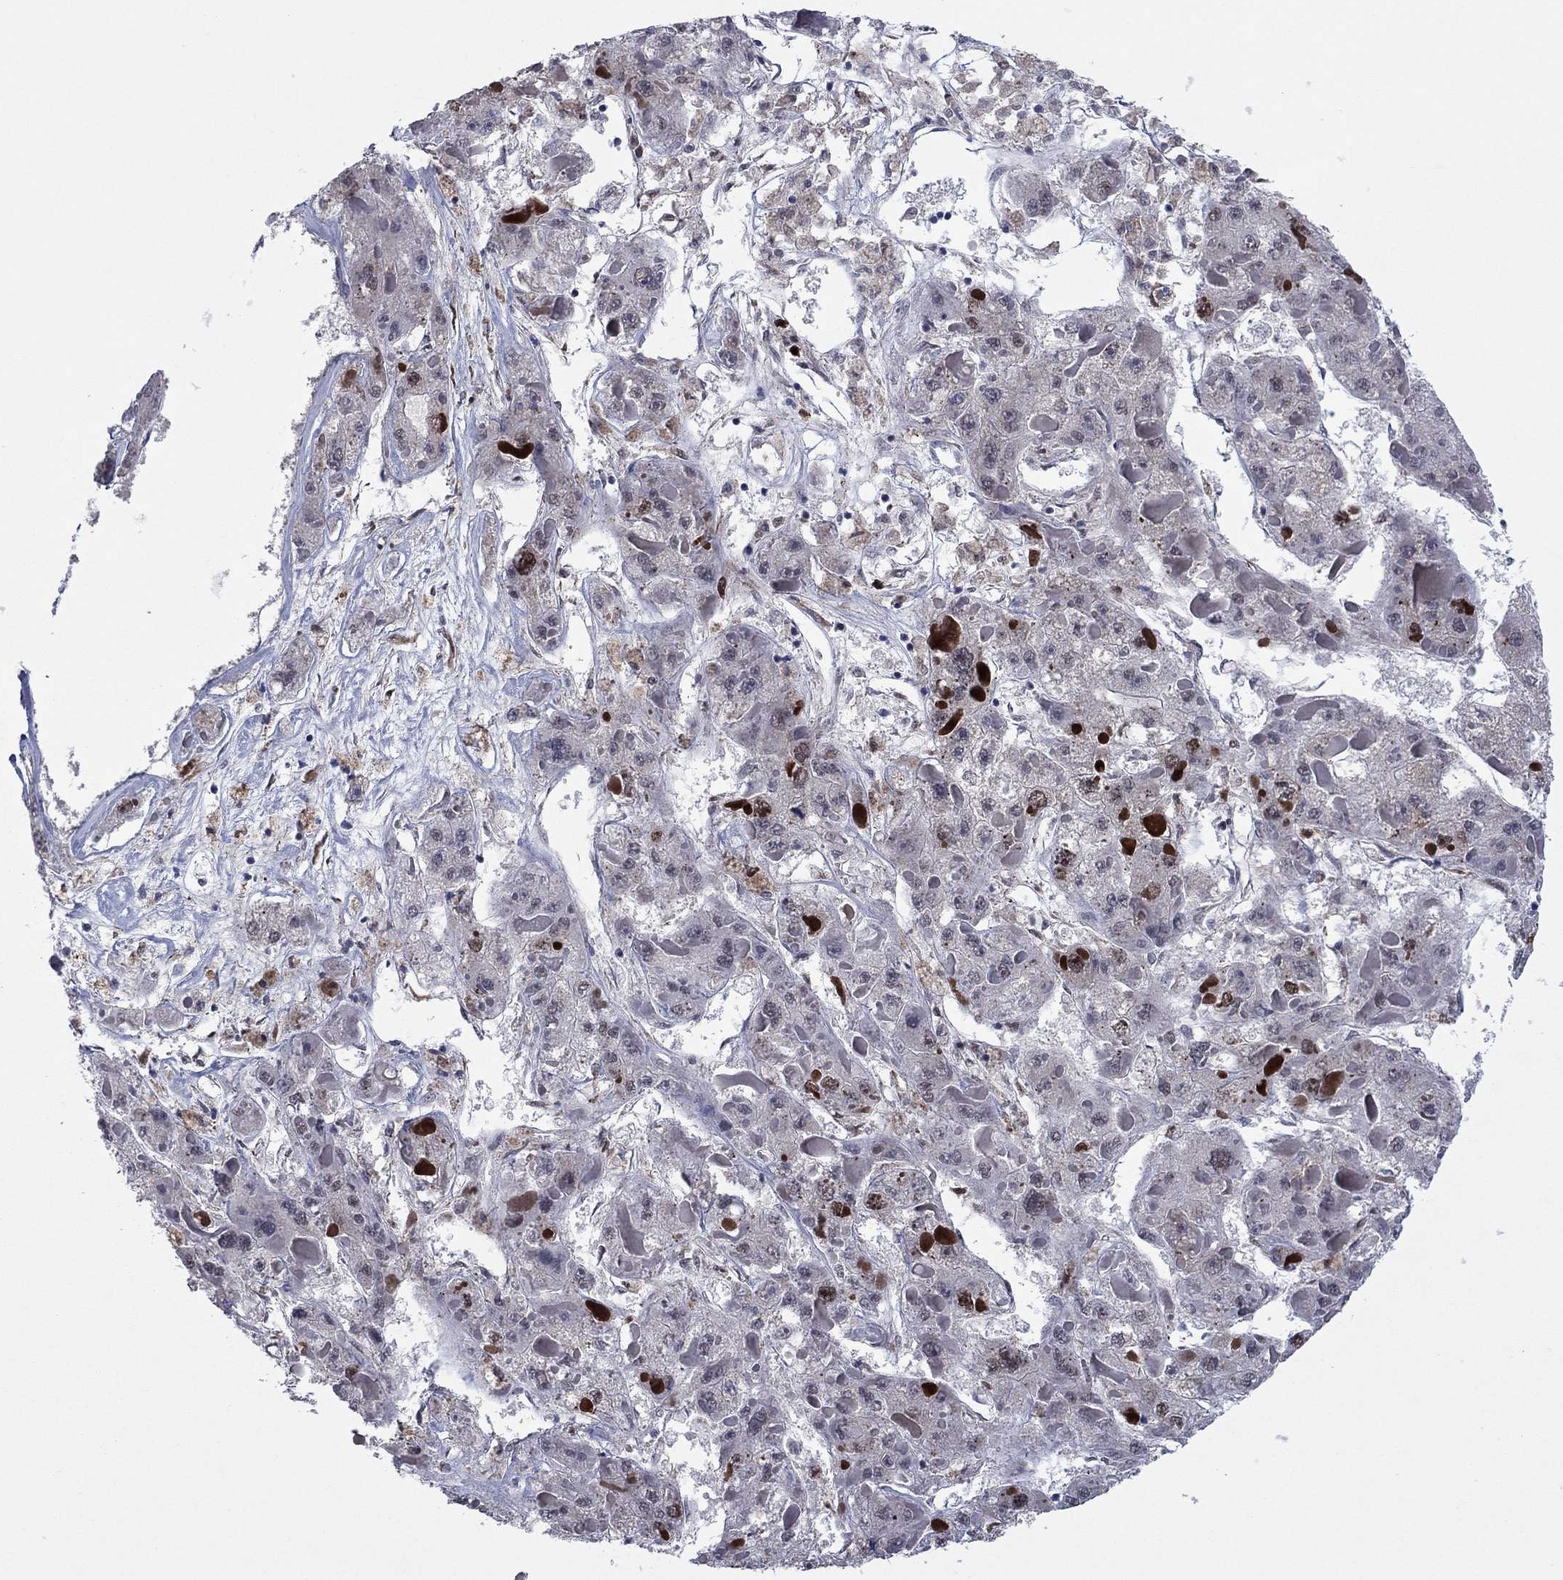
{"staining": {"intensity": "strong", "quantity": "<25%", "location": "nuclear"}, "tissue": "liver cancer", "cell_type": "Tumor cells", "image_type": "cancer", "snomed": [{"axis": "morphology", "description": "Carcinoma, Hepatocellular, NOS"}, {"axis": "topography", "description": "Liver"}], "caption": "Human hepatocellular carcinoma (liver) stained with a protein marker exhibits strong staining in tumor cells.", "gene": "CDCA5", "patient": {"sex": "female", "age": 73}}